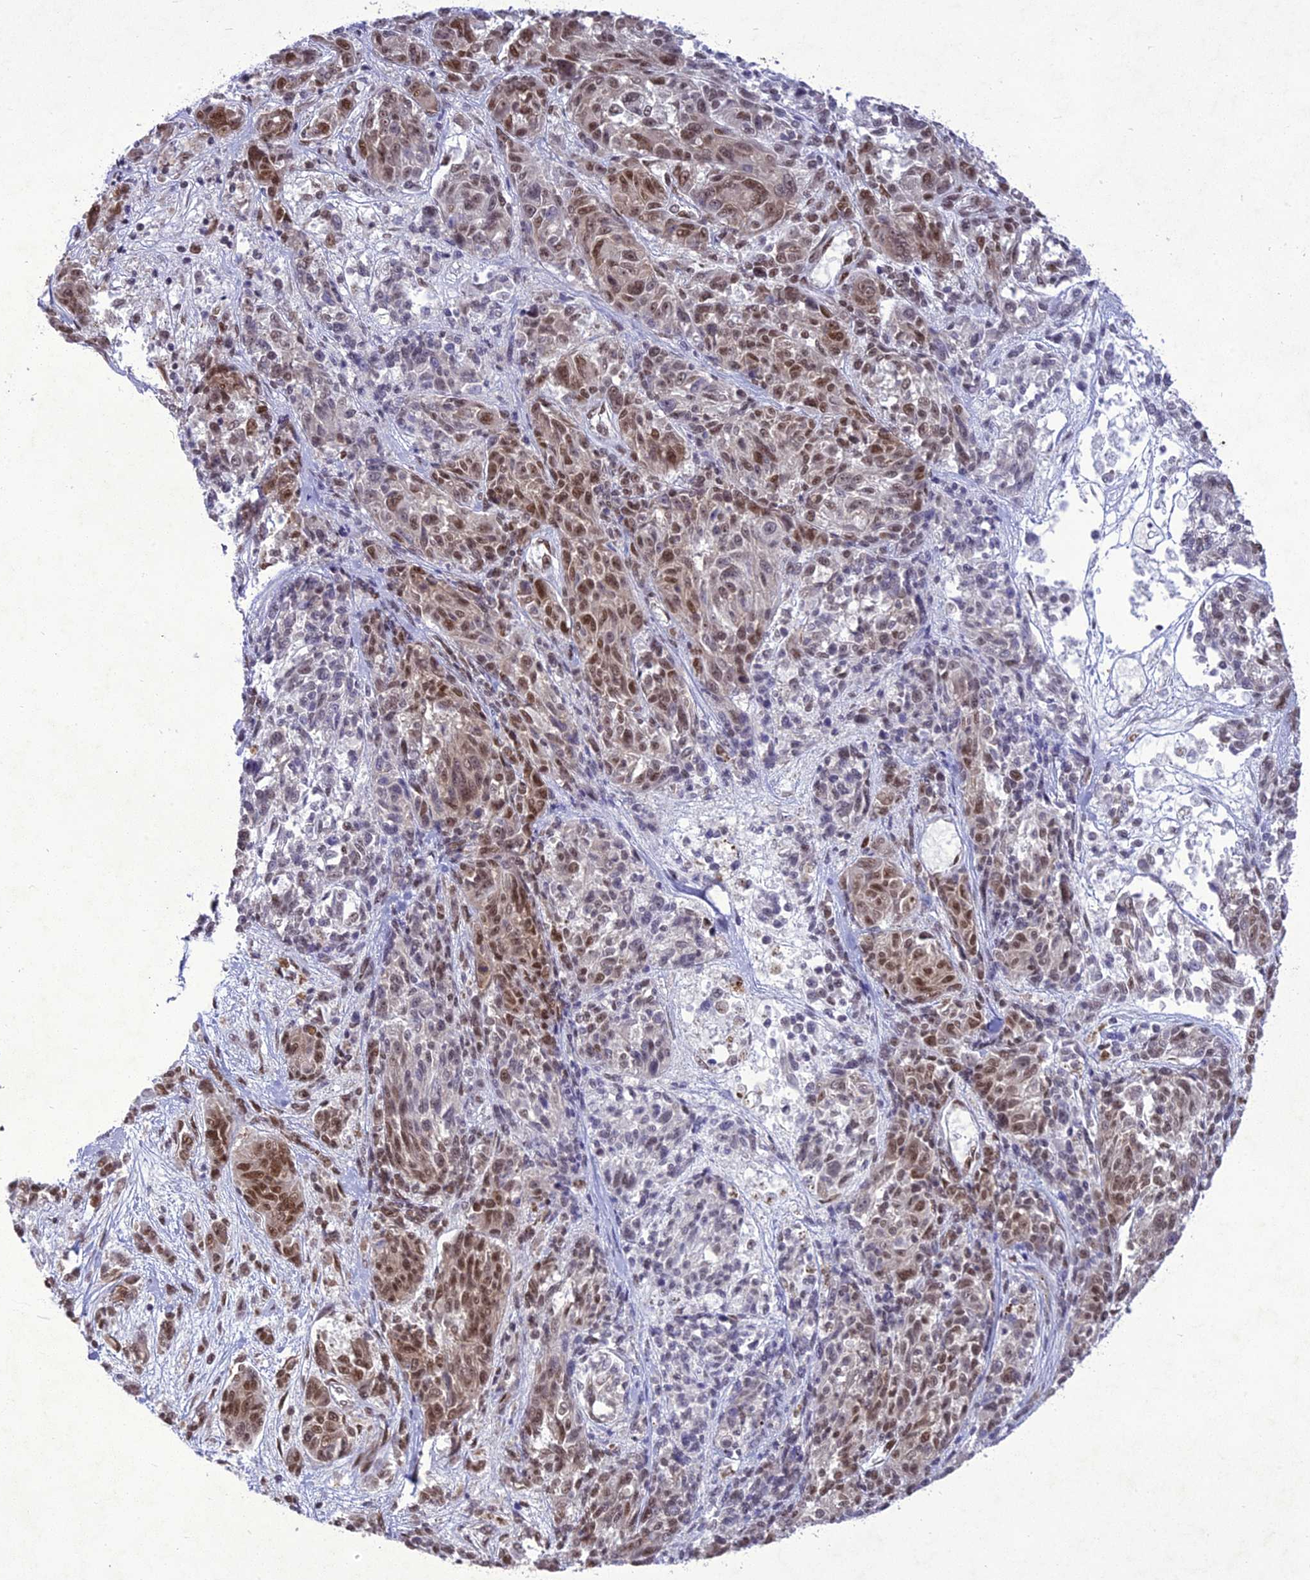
{"staining": {"intensity": "moderate", "quantity": ">75%", "location": "nuclear"}, "tissue": "melanoma", "cell_type": "Tumor cells", "image_type": "cancer", "snomed": [{"axis": "morphology", "description": "Malignant melanoma, NOS"}, {"axis": "topography", "description": "Skin"}], "caption": "About >75% of tumor cells in human malignant melanoma demonstrate moderate nuclear protein positivity as visualized by brown immunohistochemical staining.", "gene": "DDX1", "patient": {"sex": "male", "age": 53}}